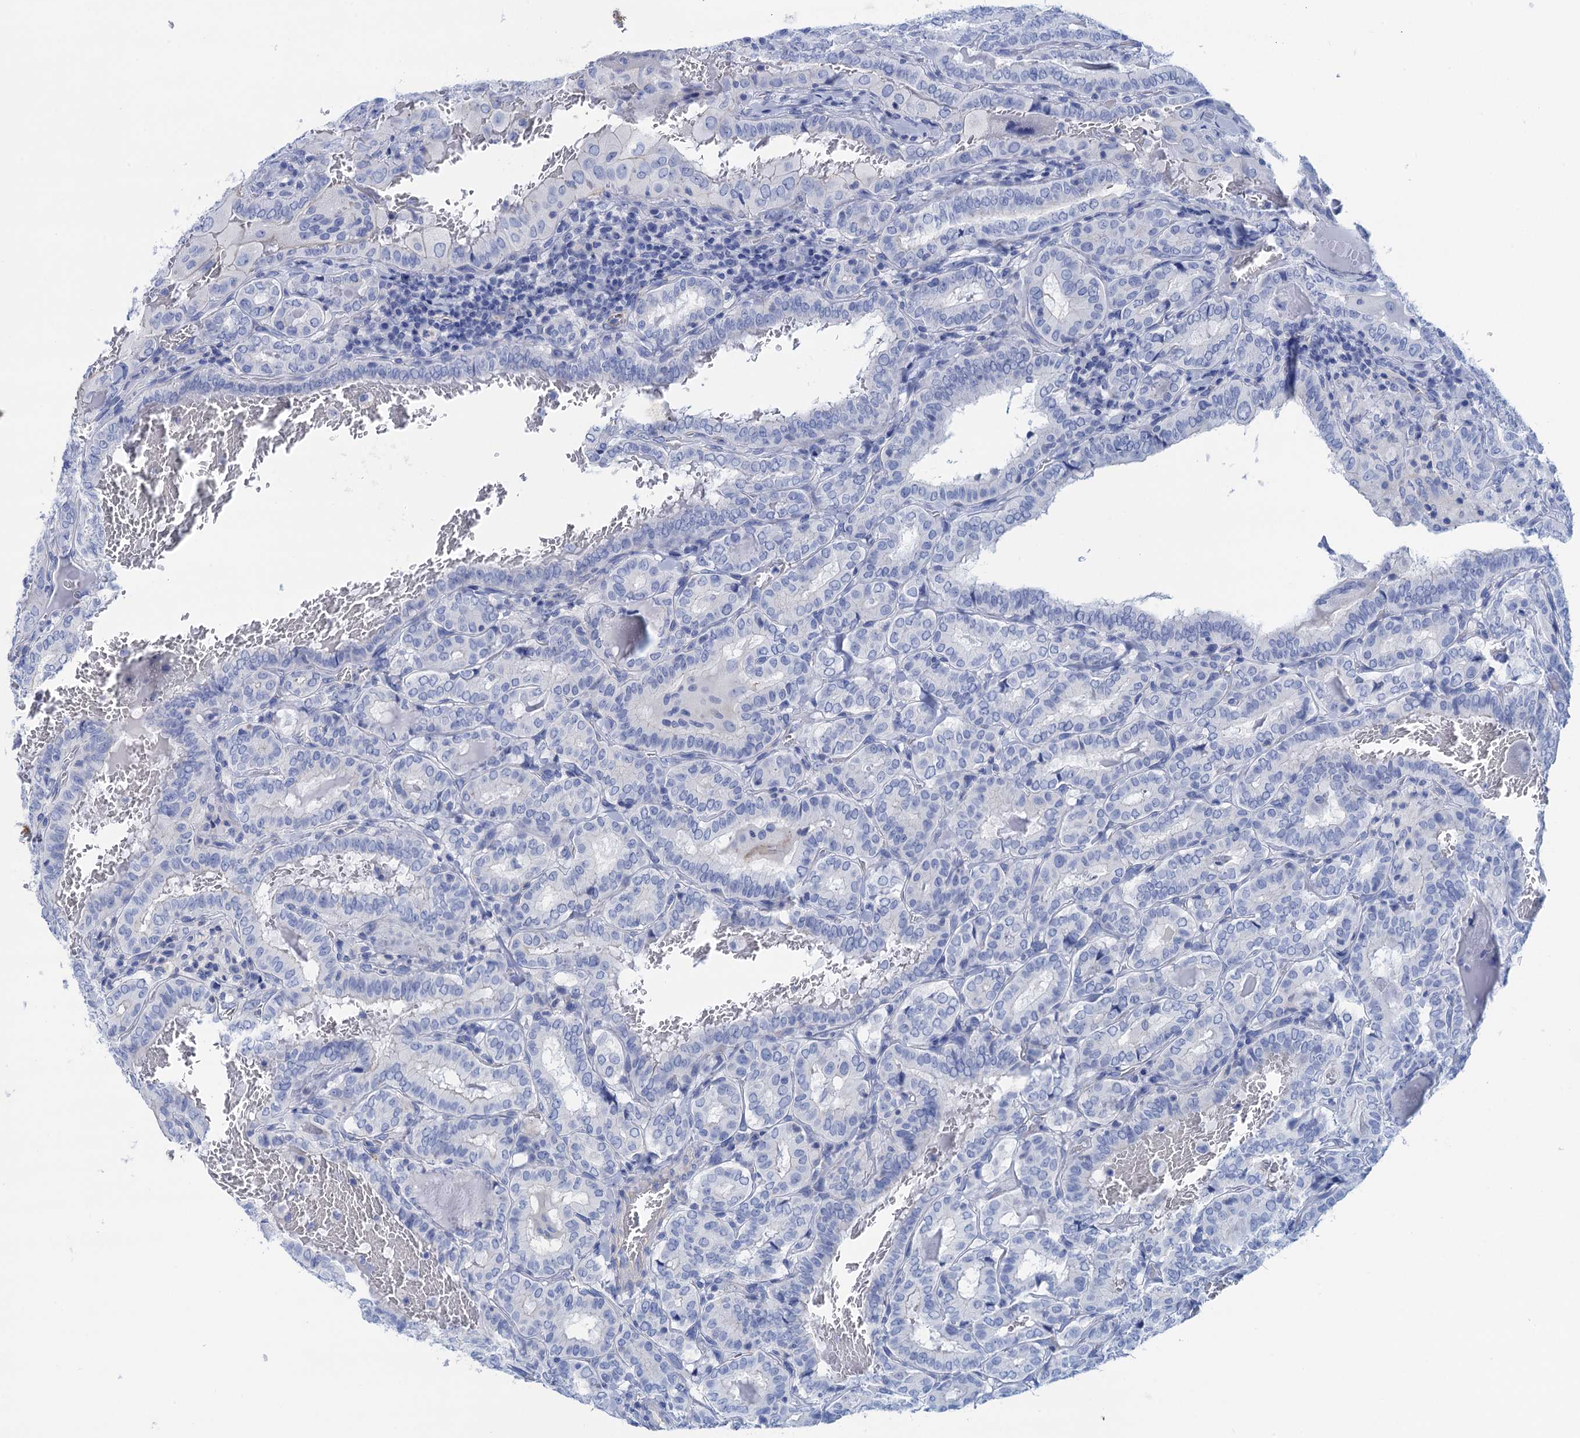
{"staining": {"intensity": "negative", "quantity": "none", "location": "none"}, "tissue": "thyroid cancer", "cell_type": "Tumor cells", "image_type": "cancer", "snomed": [{"axis": "morphology", "description": "Papillary adenocarcinoma, NOS"}, {"axis": "topography", "description": "Thyroid gland"}], "caption": "Immunohistochemistry (IHC) of human thyroid cancer exhibits no staining in tumor cells.", "gene": "CALML5", "patient": {"sex": "female", "age": 72}}